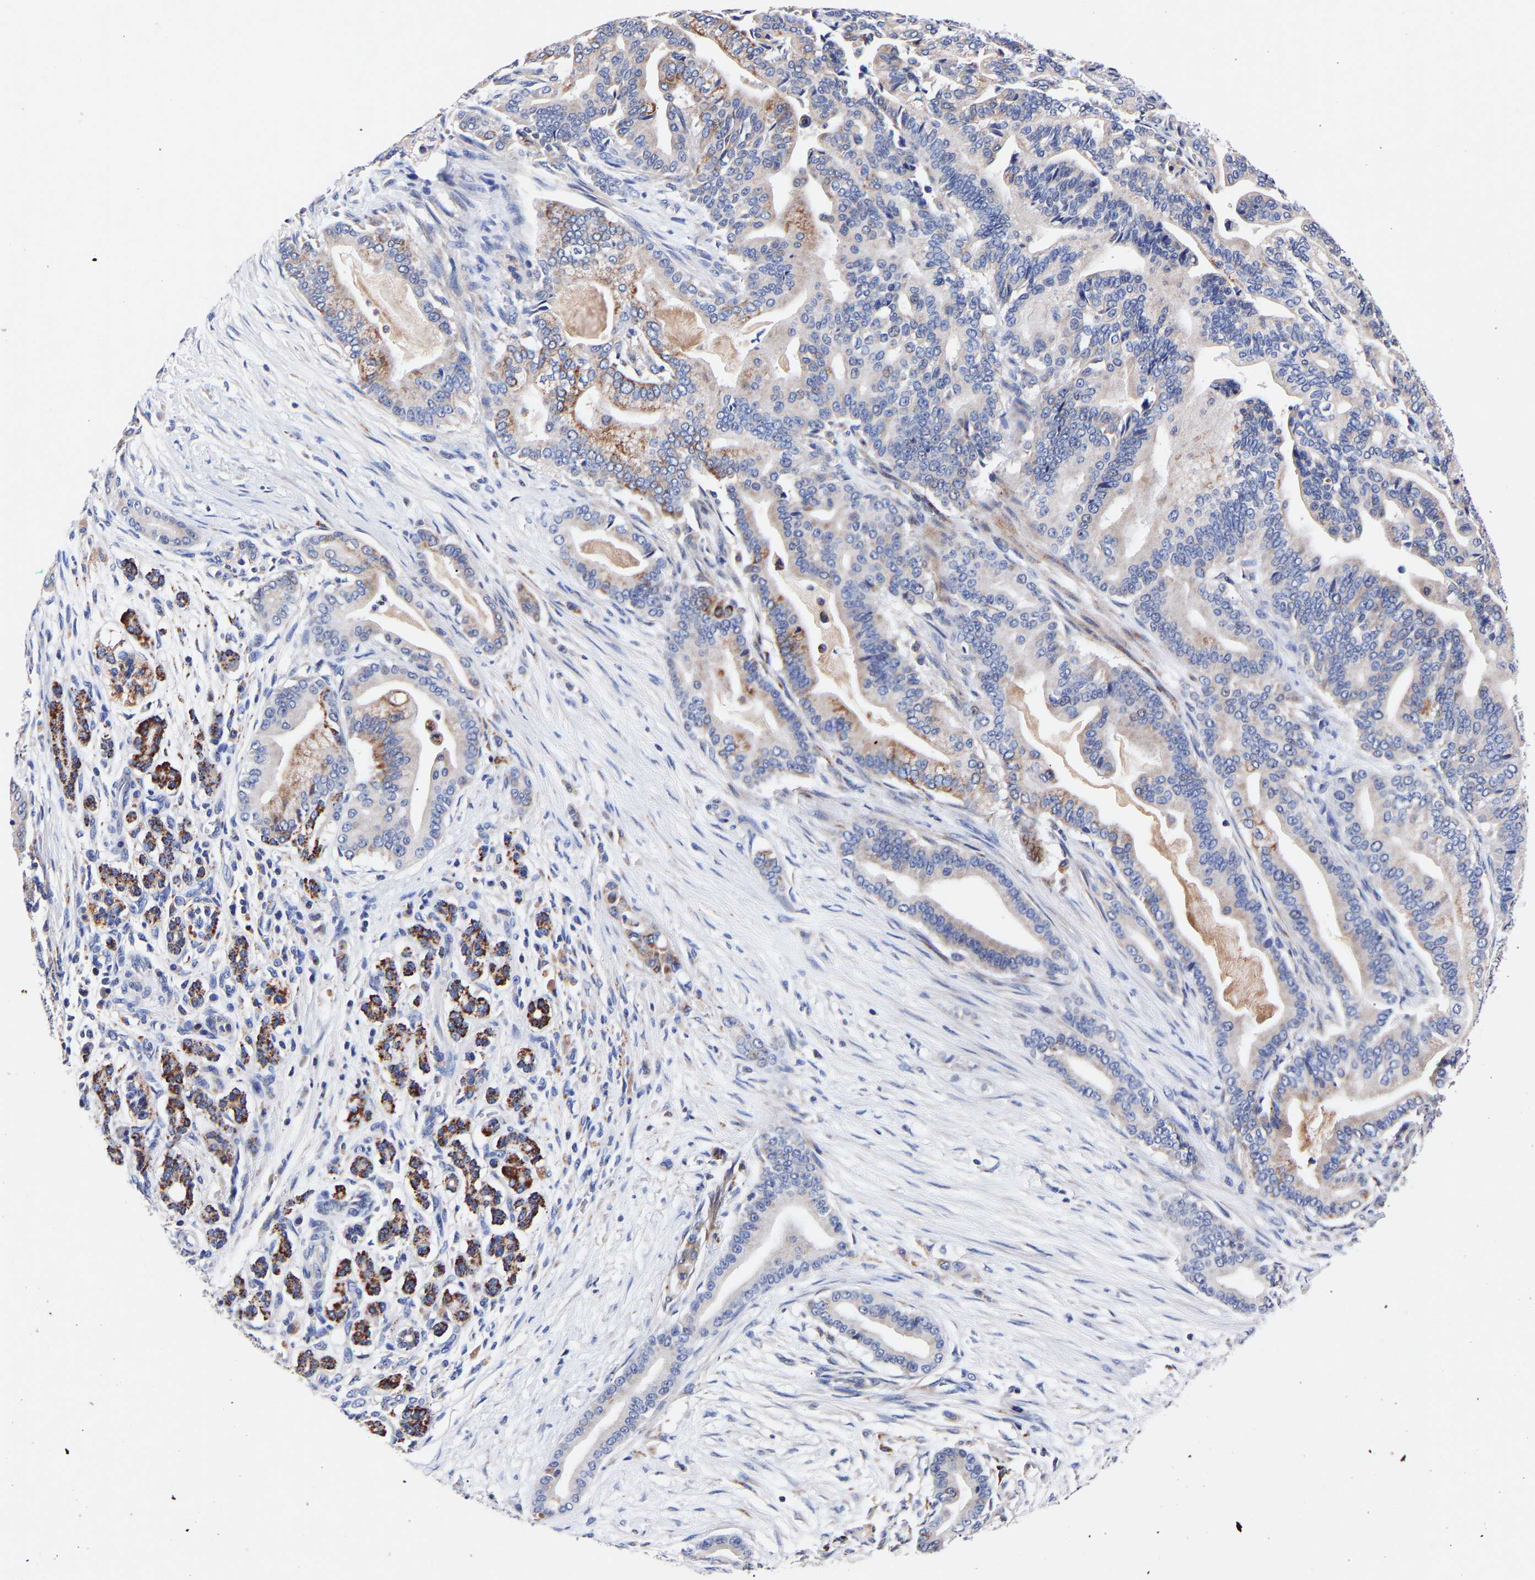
{"staining": {"intensity": "moderate", "quantity": "<25%", "location": "cytoplasmic/membranous"}, "tissue": "pancreatic cancer", "cell_type": "Tumor cells", "image_type": "cancer", "snomed": [{"axis": "morphology", "description": "Normal tissue, NOS"}, {"axis": "morphology", "description": "Adenocarcinoma, NOS"}, {"axis": "topography", "description": "Pancreas"}], "caption": "Pancreatic cancer (adenocarcinoma) was stained to show a protein in brown. There is low levels of moderate cytoplasmic/membranous staining in approximately <25% of tumor cells.", "gene": "SEM1", "patient": {"sex": "male", "age": 63}}